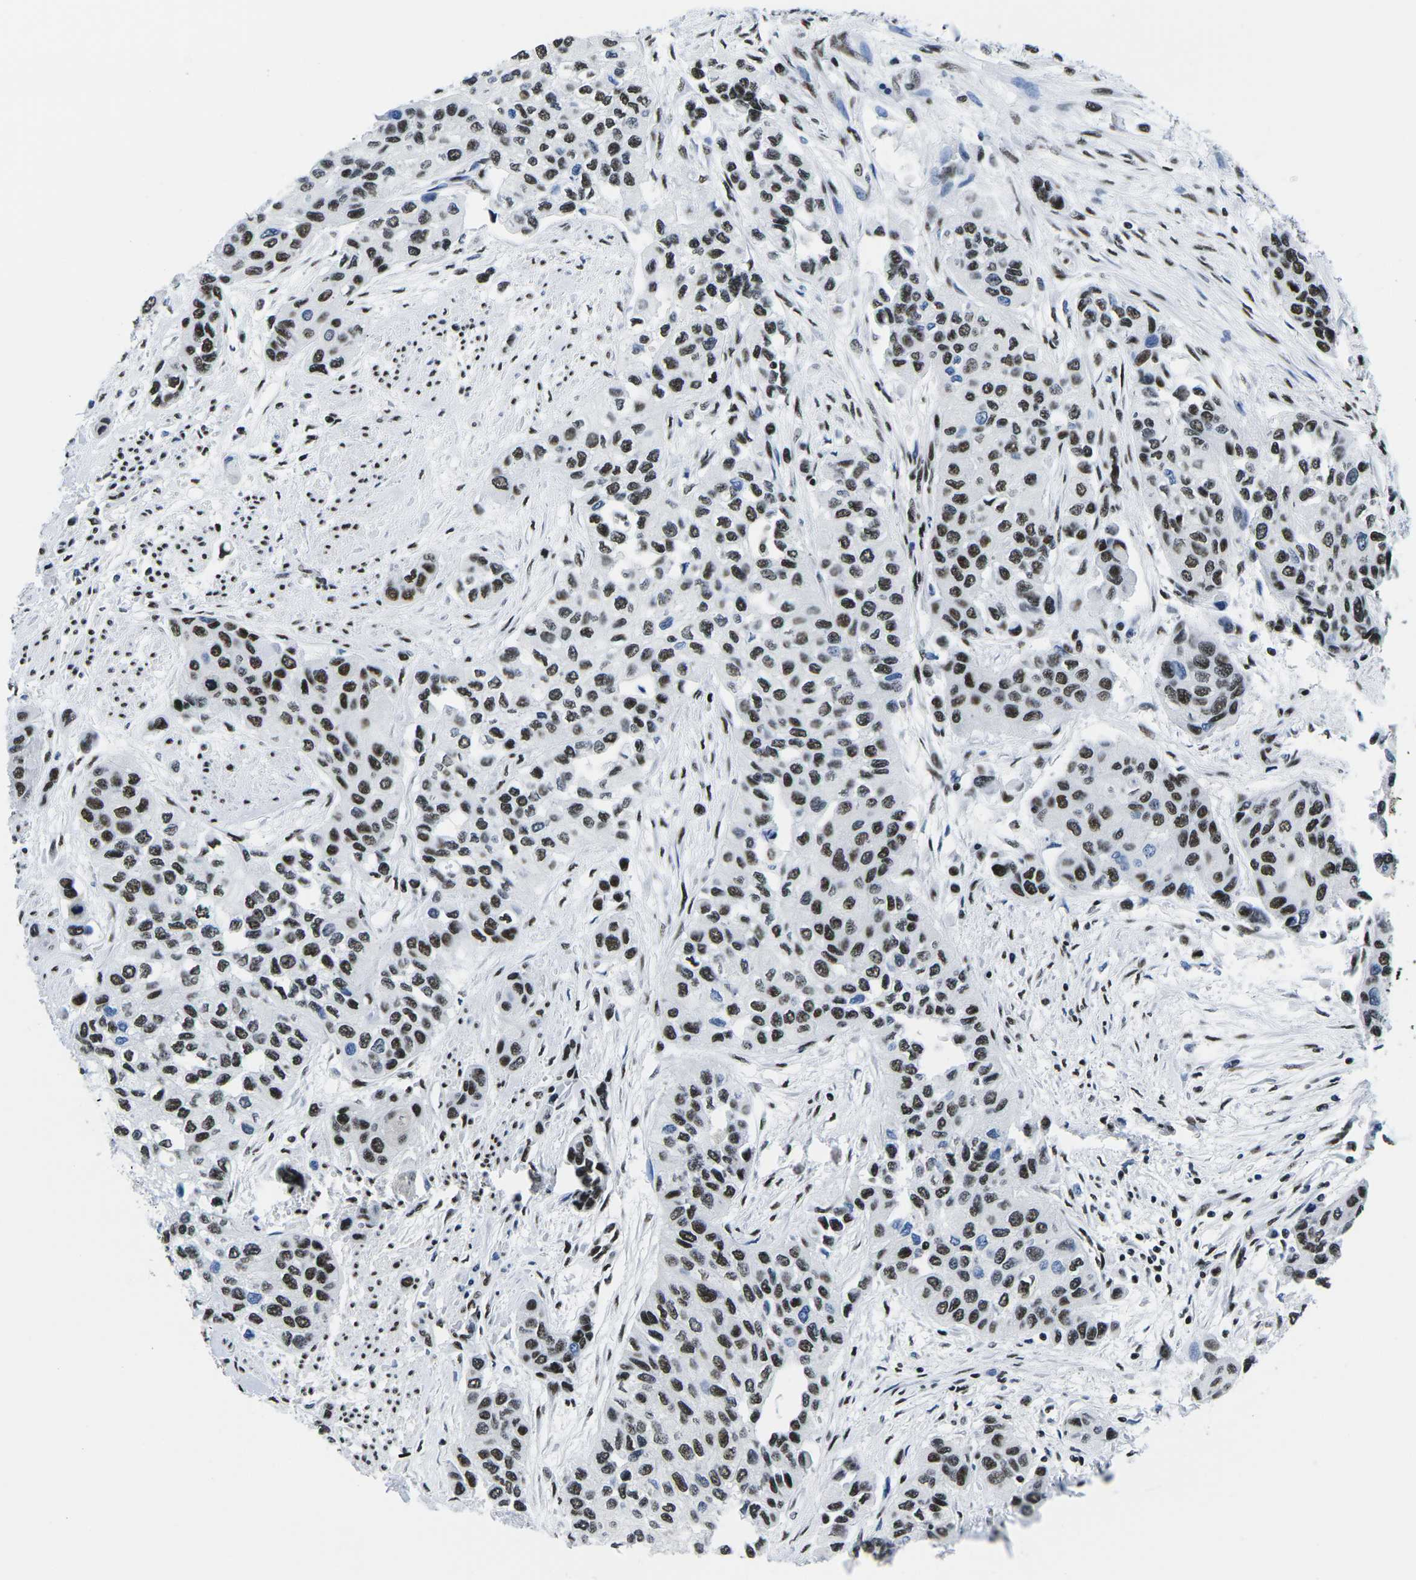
{"staining": {"intensity": "strong", "quantity": ">75%", "location": "nuclear"}, "tissue": "urothelial cancer", "cell_type": "Tumor cells", "image_type": "cancer", "snomed": [{"axis": "morphology", "description": "Urothelial carcinoma, High grade"}, {"axis": "topography", "description": "Urinary bladder"}], "caption": "Strong nuclear positivity for a protein is appreciated in about >75% of tumor cells of high-grade urothelial carcinoma using immunohistochemistry.", "gene": "ATF1", "patient": {"sex": "female", "age": 56}}